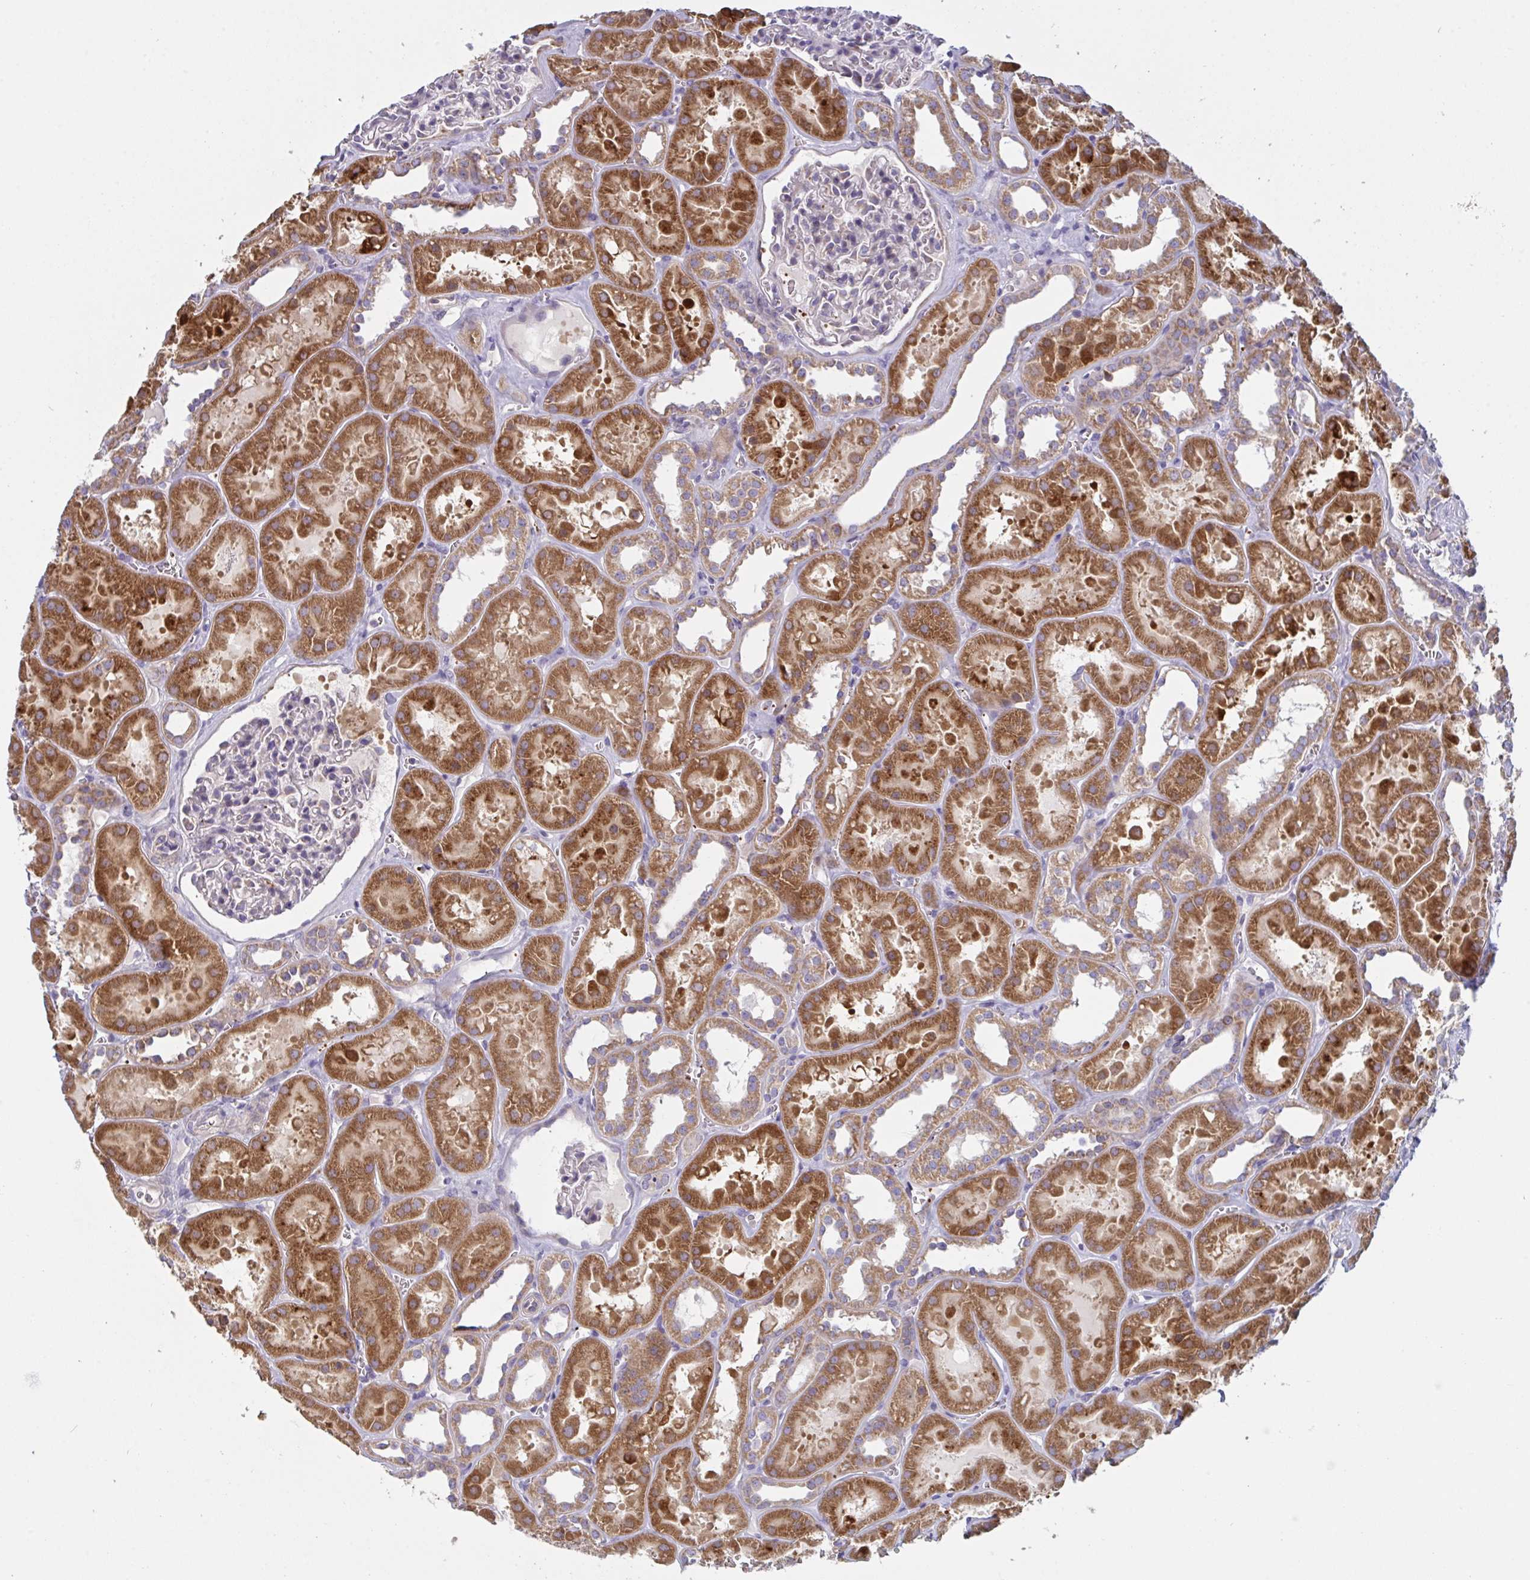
{"staining": {"intensity": "negative", "quantity": "none", "location": "none"}, "tissue": "kidney", "cell_type": "Cells in glomeruli", "image_type": "normal", "snomed": [{"axis": "morphology", "description": "Normal tissue, NOS"}, {"axis": "topography", "description": "Kidney"}], "caption": "Cells in glomeruli show no significant protein staining in benign kidney. (Brightfield microscopy of DAB IHC at high magnification).", "gene": "MRPS2", "patient": {"sex": "female", "age": 41}}